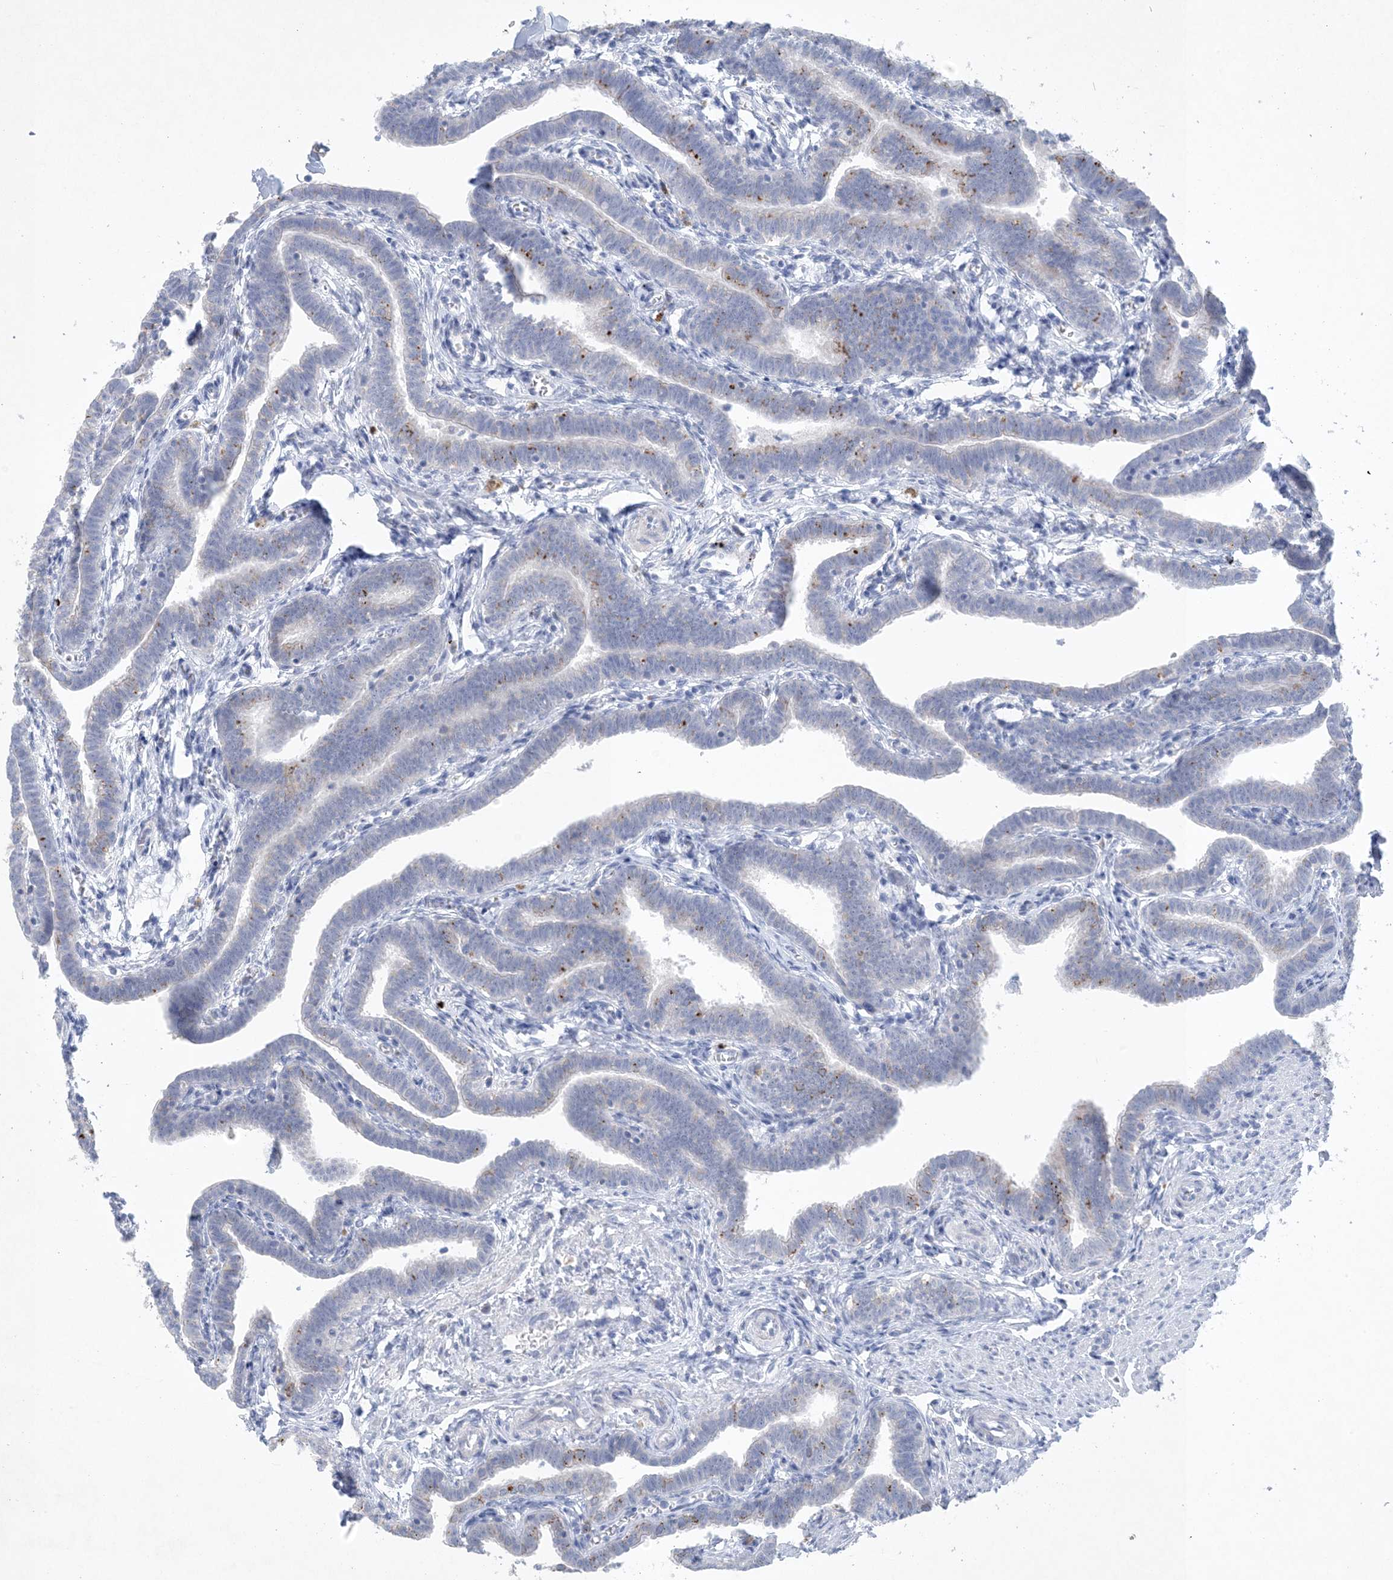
{"staining": {"intensity": "moderate", "quantity": "25%-75%", "location": "cytoplasmic/membranous"}, "tissue": "fallopian tube", "cell_type": "Glandular cells", "image_type": "normal", "snomed": [{"axis": "morphology", "description": "Normal tissue, NOS"}, {"axis": "topography", "description": "Fallopian tube"}], "caption": "This photomicrograph reveals immunohistochemistry staining of normal human fallopian tube, with medium moderate cytoplasmic/membranous positivity in approximately 25%-75% of glandular cells.", "gene": "GABRG1", "patient": {"sex": "female", "age": 36}}